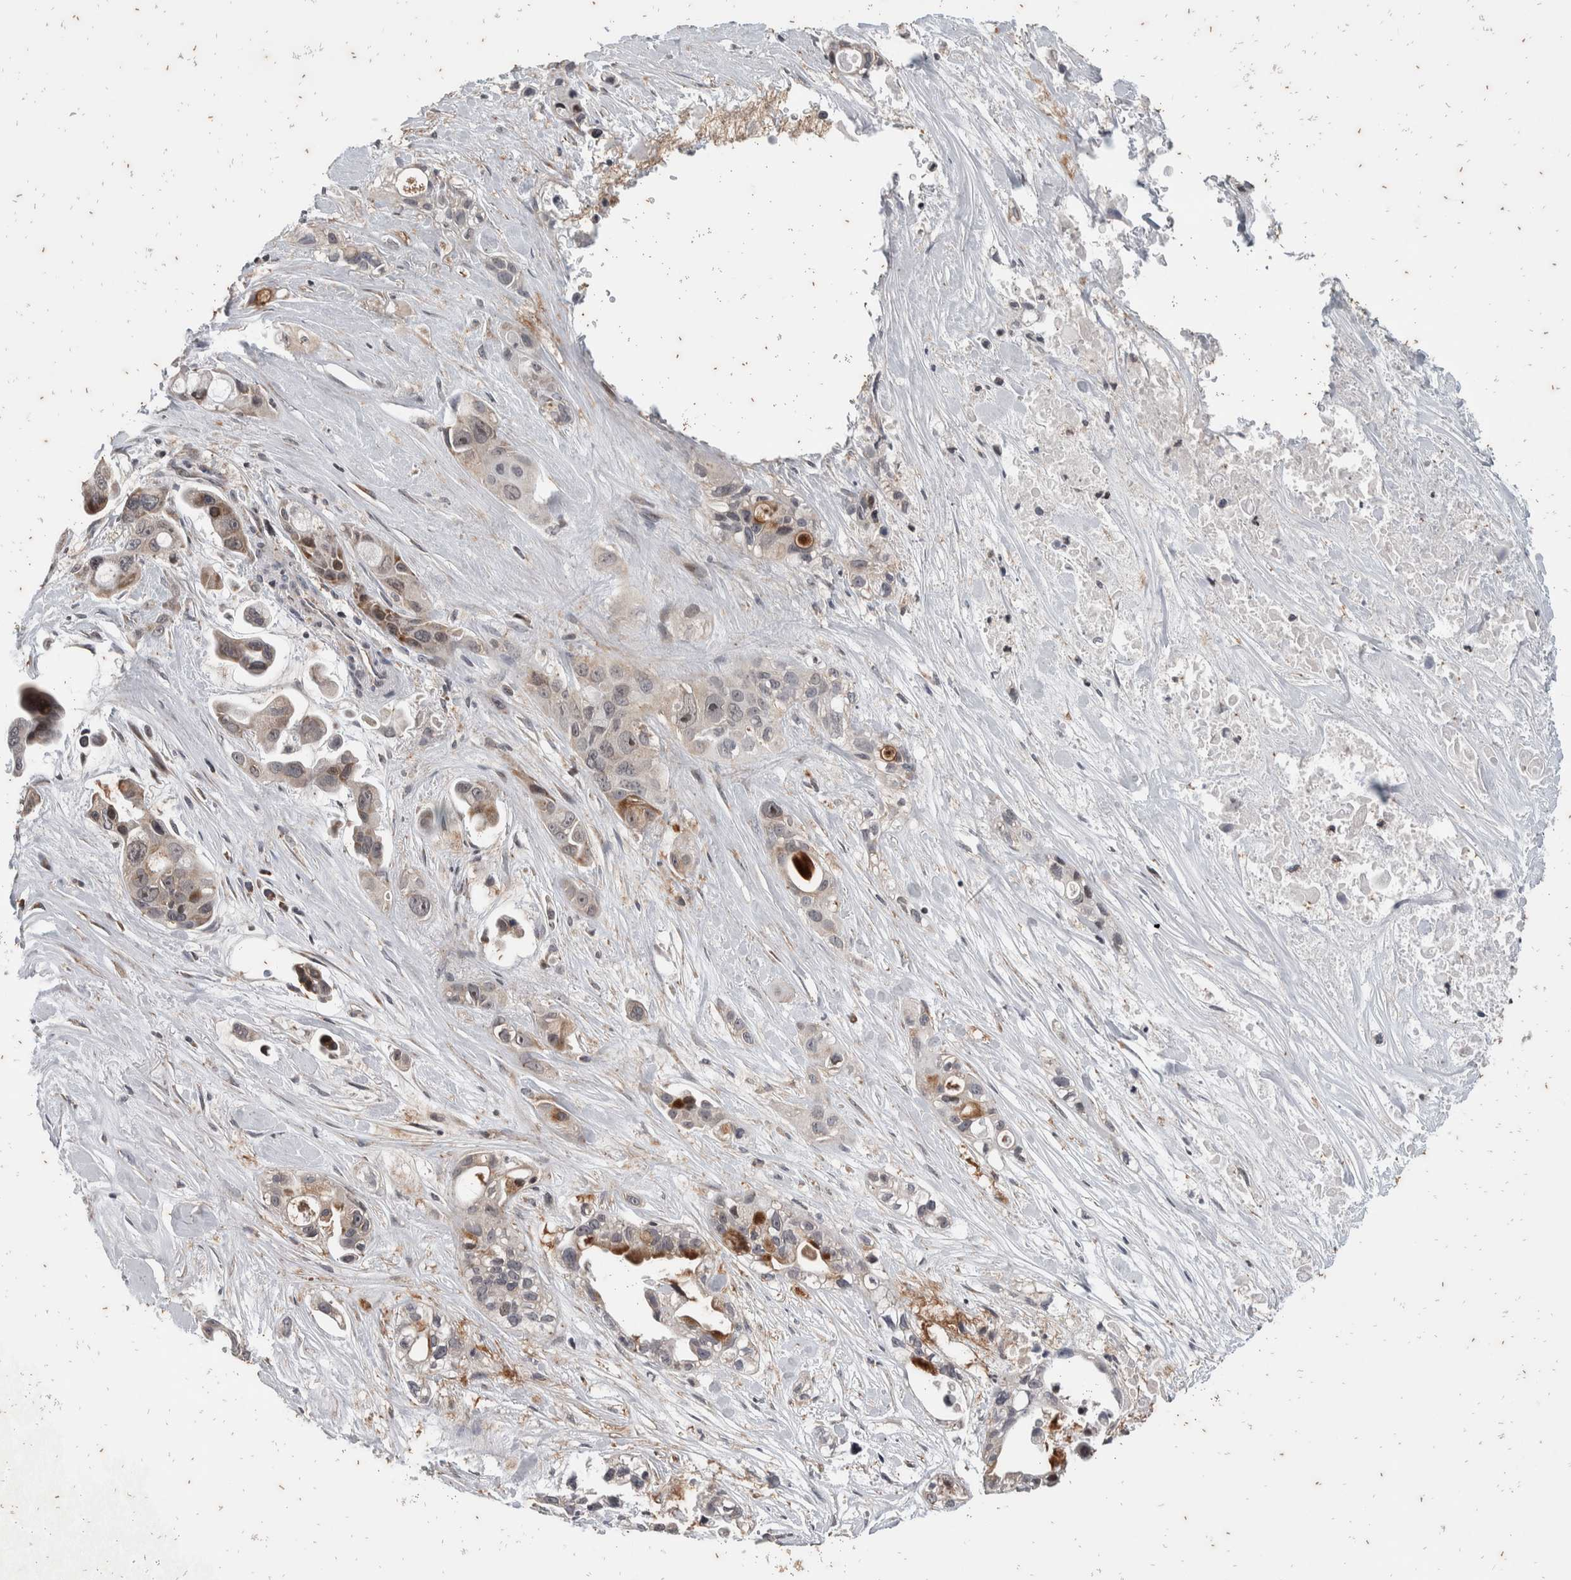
{"staining": {"intensity": "weak", "quantity": "25%-75%", "location": "cytoplasmic/membranous,nuclear"}, "tissue": "pancreatic cancer", "cell_type": "Tumor cells", "image_type": "cancer", "snomed": [{"axis": "morphology", "description": "Adenocarcinoma, NOS"}, {"axis": "topography", "description": "Pancreas"}], "caption": "DAB (3,3'-diaminobenzidine) immunohistochemical staining of pancreatic cancer shows weak cytoplasmic/membranous and nuclear protein expression in approximately 25%-75% of tumor cells.", "gene": "ATXN7L1", "patient": {"sex": "male", "age": 53}}